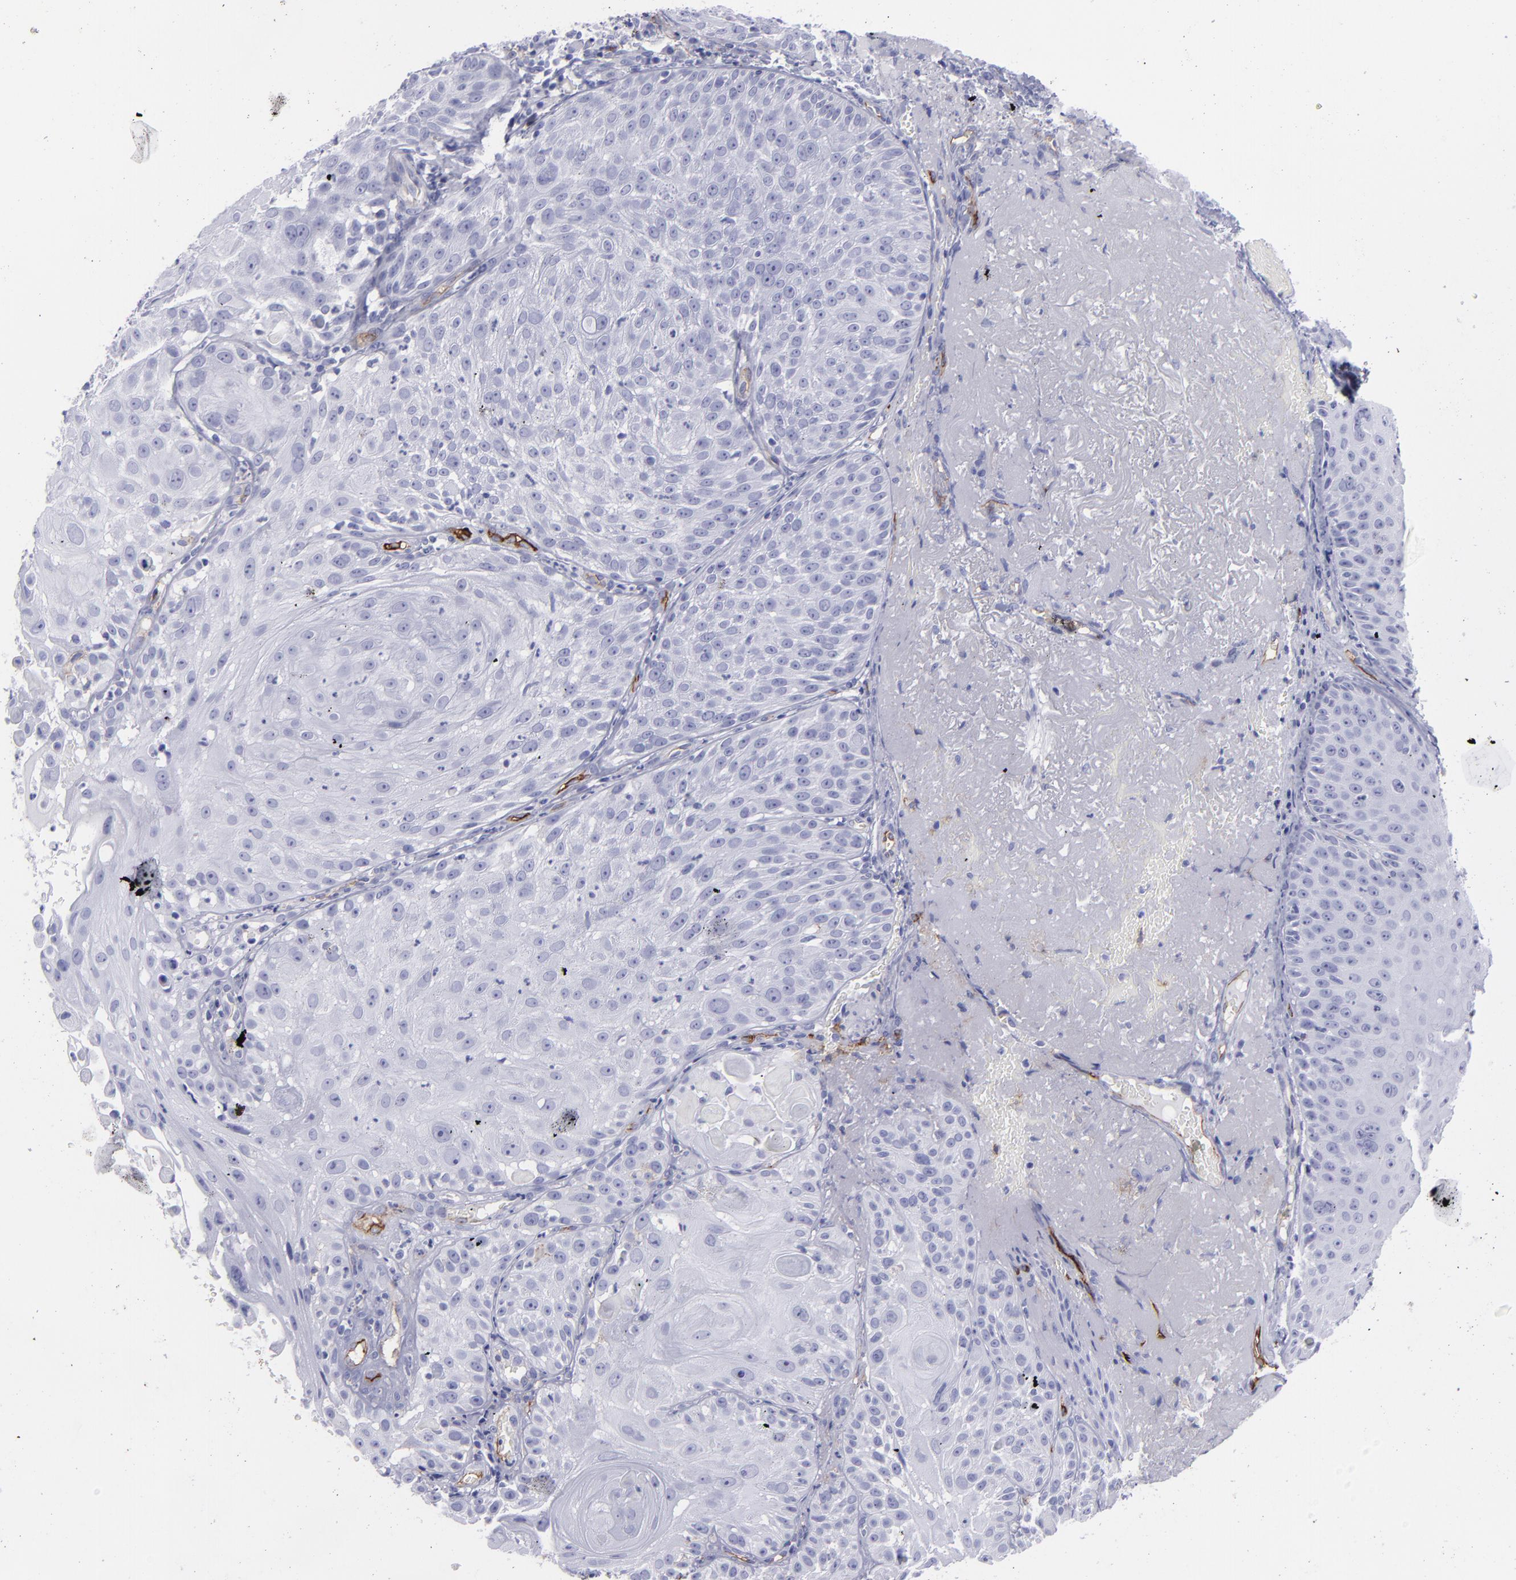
{"staining": {"intensity": "negative", "quantity": "none", "location": "none"}, "tissue": "skin cancer", "cell_type": "Tumor cells", "image_type": "cancer", "snomed": [{"axis": "morphology", "description": "Squamous cell carcinoma, NOS"}, {"axis": "topography", "description": "Skin"}], "caption": "This is a micrograph of IHC staining of skin cancer (squamous cell carcinoma), which shows no positivity in tumor cells.", "gene": "ACE", "patient": {"sex": "female", "age": 89}}